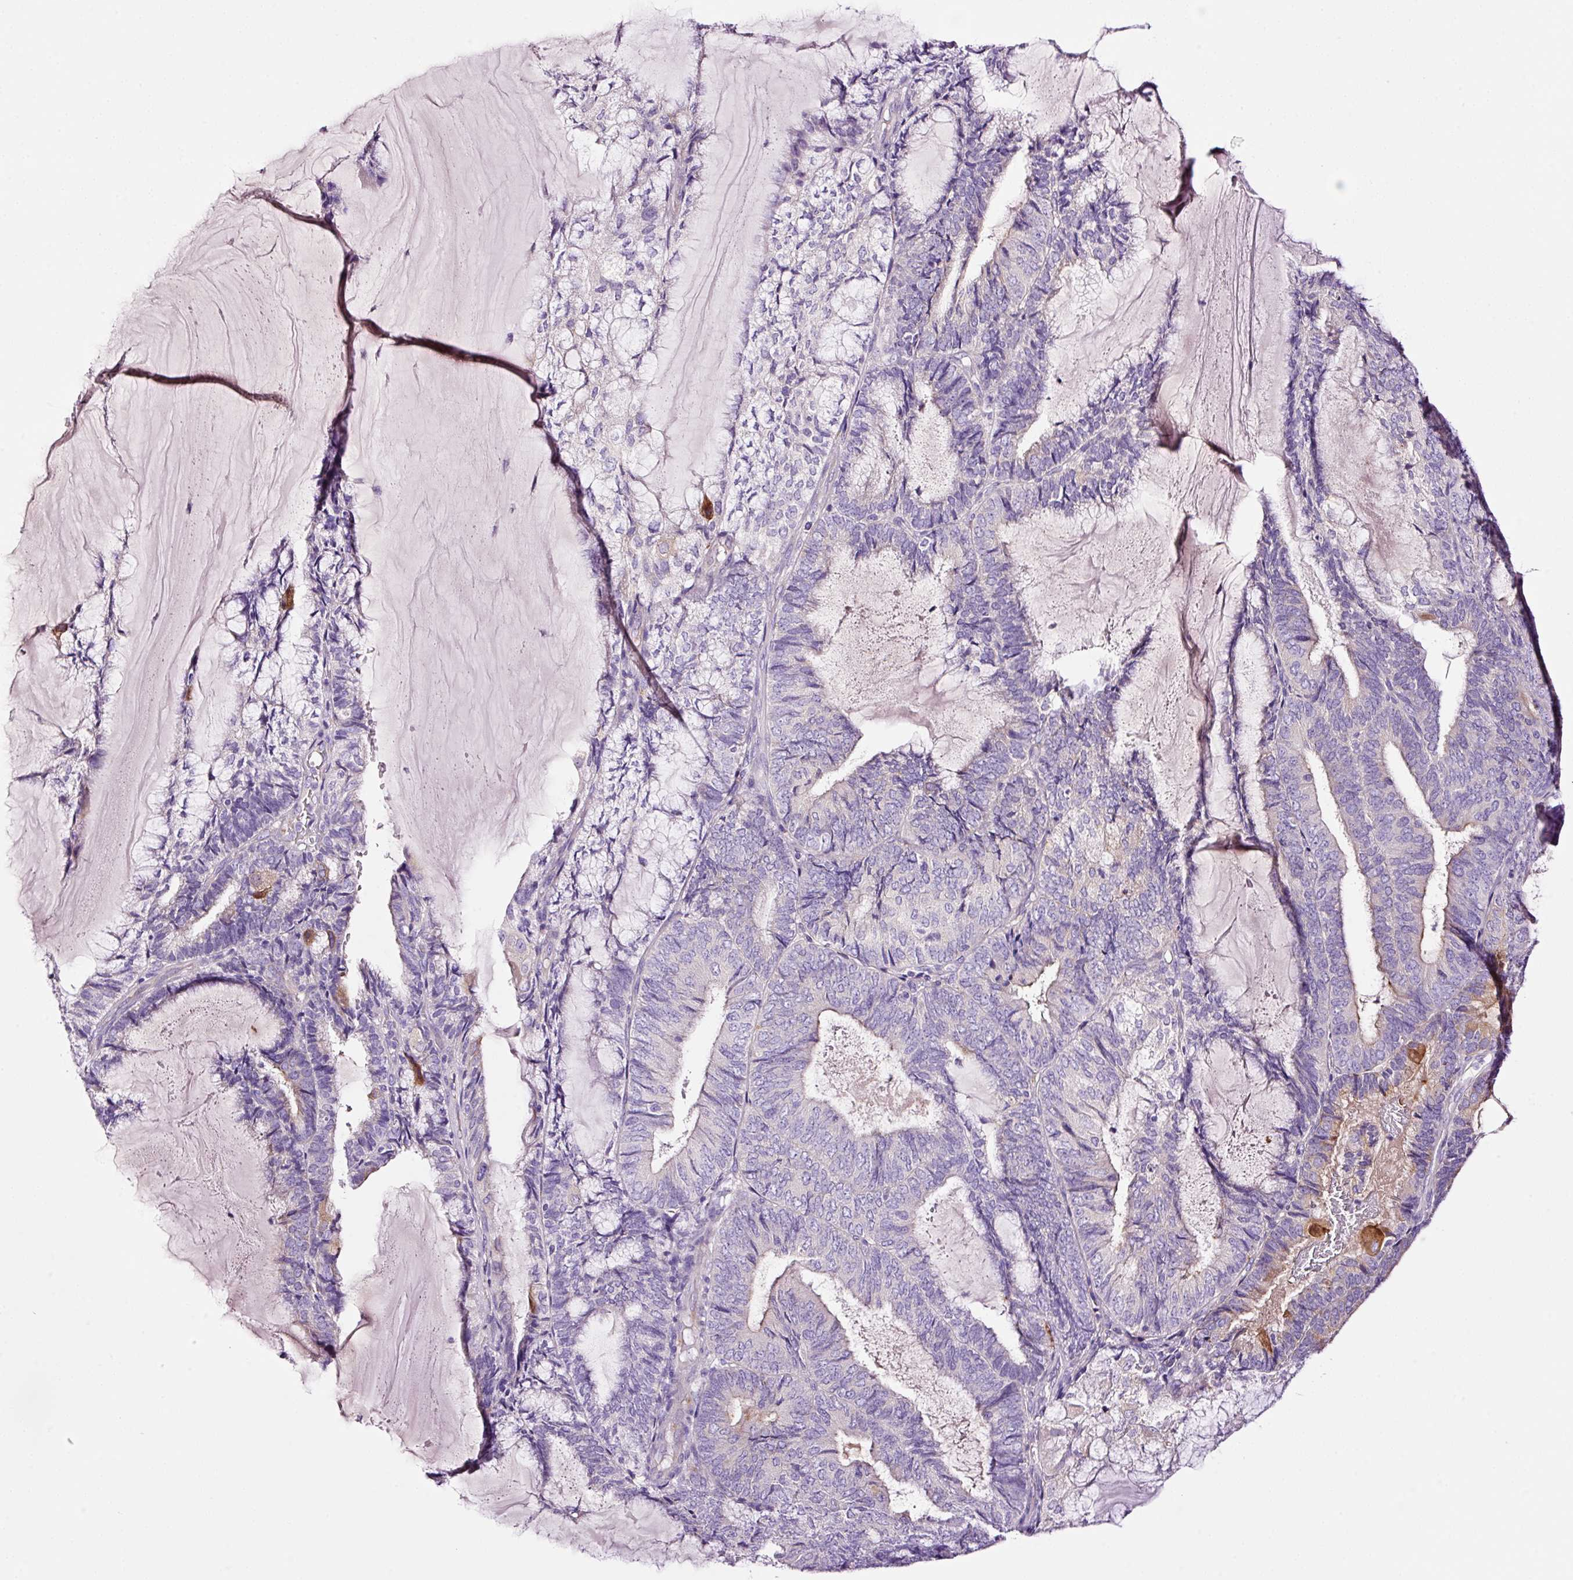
{"staining": {"intensity": "moderate", "quantity": "<25%", "location": "cytoplasmic/membranous"}, "tissue": "endometrial cancer", "cell_type": "Tumor cells", "image_type": "cancer", "snomed": [{"axis": "morphology", "description": "Adenocarcinoma, NOS"}, {"axis": "topography", "description": "Endometrium"}], "caption": "This micrograph shows endometrial cancer stained with immunohistochemistry (IHC) to label a protein in brown. The cytoplasmic/membranous of tumor cells show moderate positivity for the protein. Nuclei are counter-stained blue.", "gene": "PAM", "patient": {"sex": "female", "age": 81}}